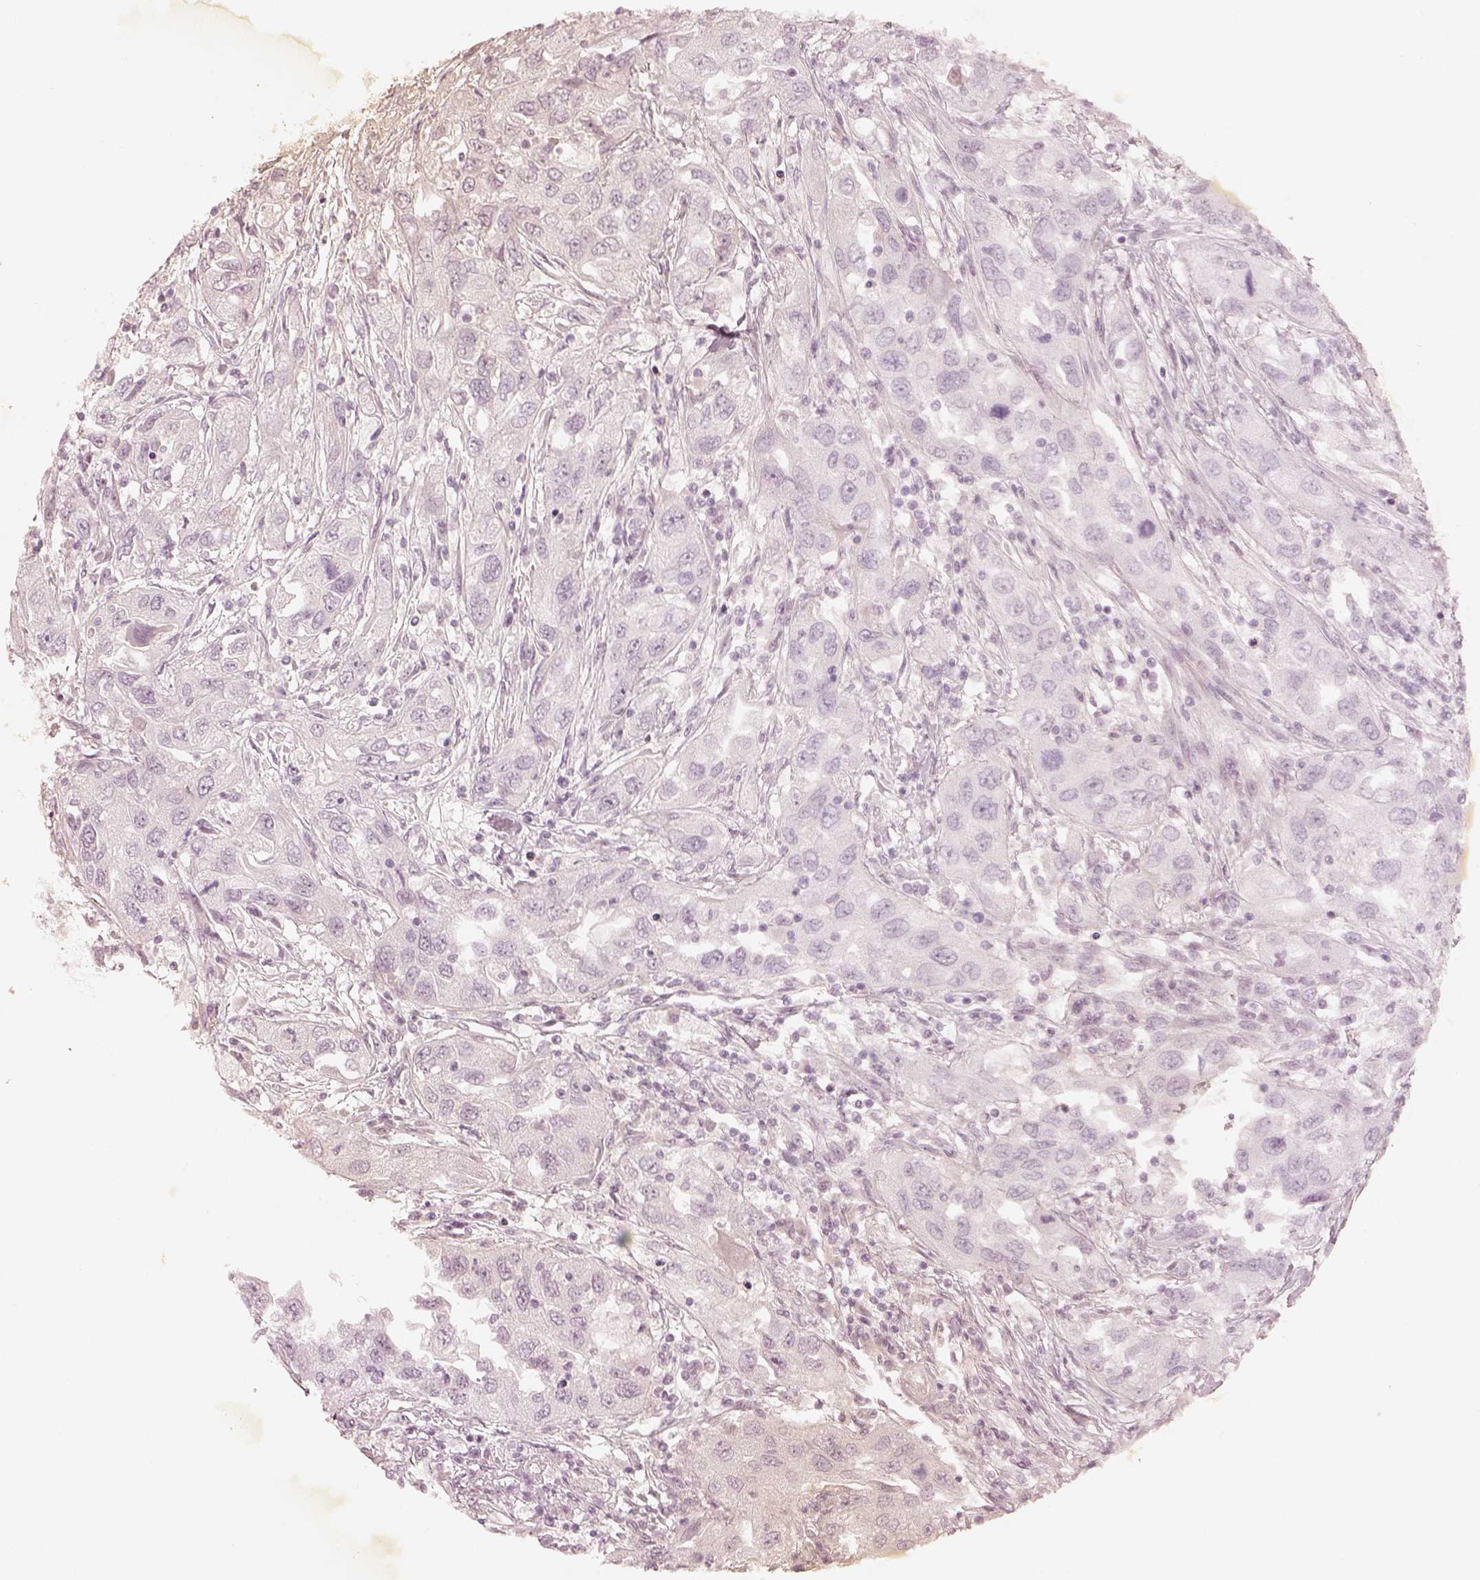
{"staining": {"intensity": "negative", "quantity": "none", "location": "none"}, "tissue": "urothelial cancer", "cell_type": "Tumor cells", "image_type": "cancer", "snomed": [{"axis": "morphology", "description": "Urothelial carcinoma, High grade"}, {"axis": "topography", "description": "Urinary bladder"}], "caption": "Tumor cells are negative for protein expression in human urothelial cancer.", "gene": "GORASP2", "patient": {"sex": "male", "age": 76}}